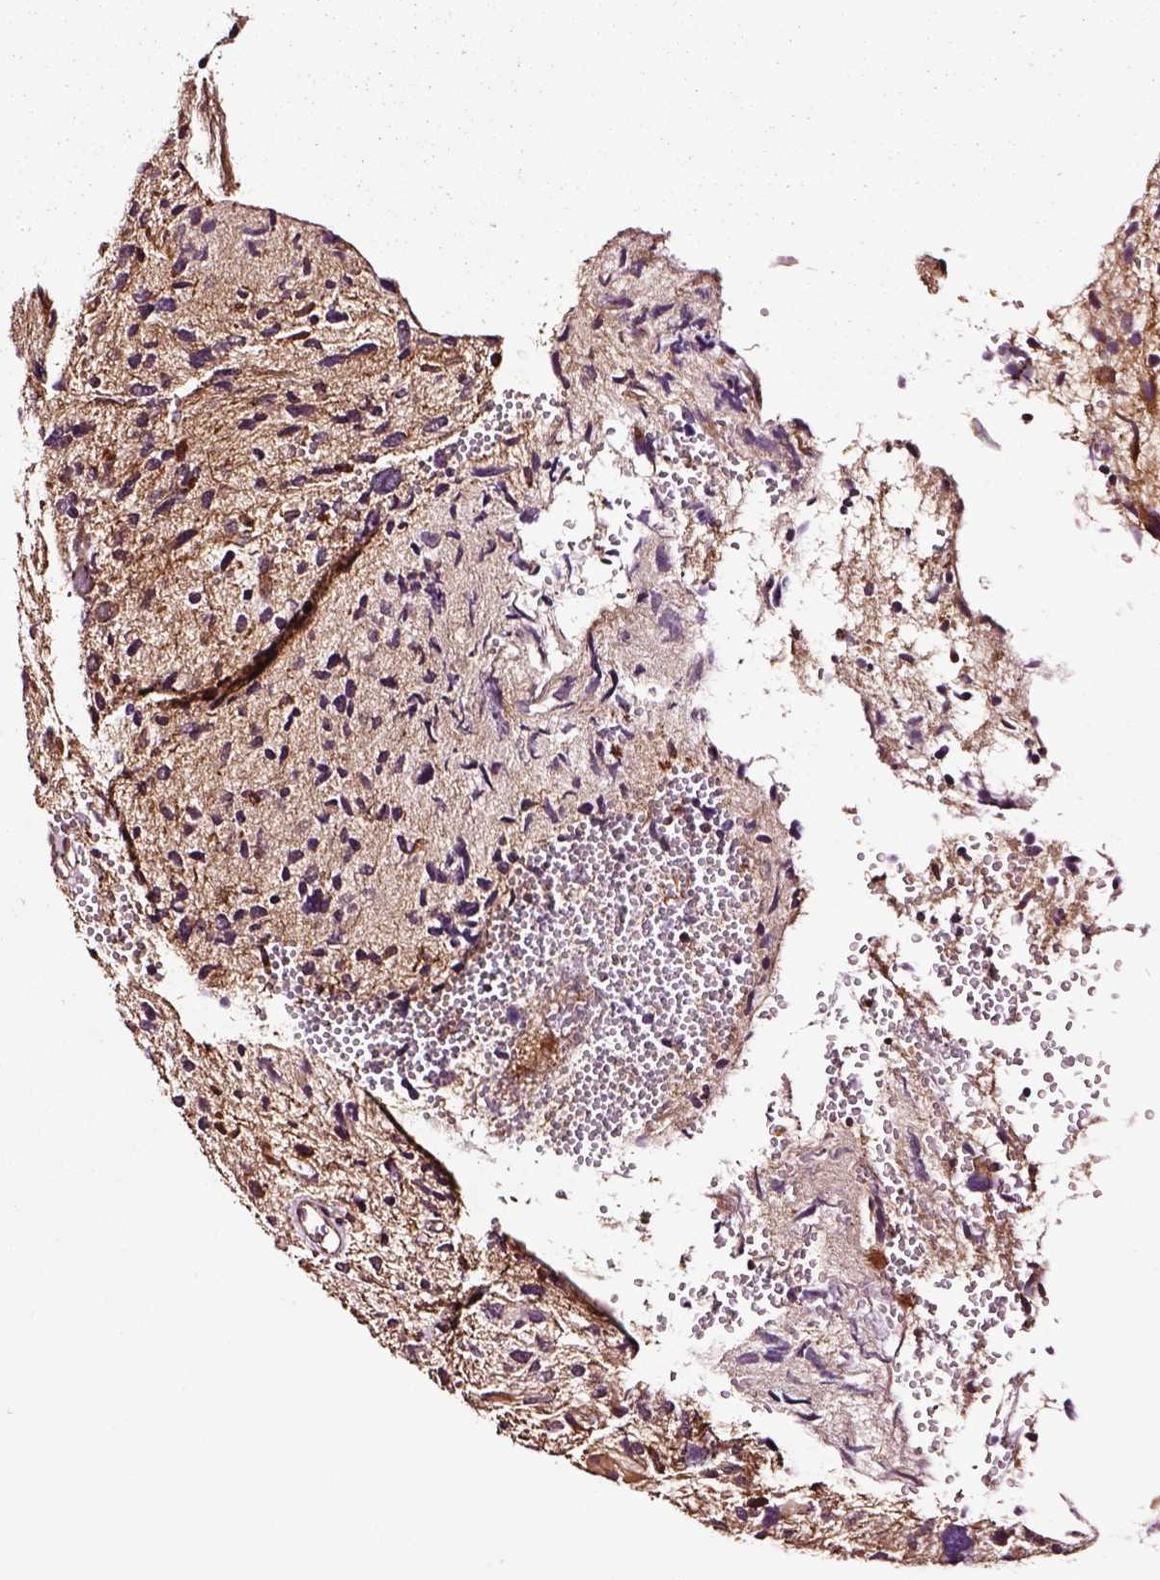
{"staining": {"intensity": "moderate", "quantity": ">75%", "location": "cytoplasmic/membranous"}, "tissue": "glioma", "cell_type": "Tumor cells", "image_type": "cancer", "snomed": [{"axis": "morphology", "description": "Glioma, malignant, High grade"}, {"axis": "topography", "description": "Brain"}], "caption": "DAB immunohistochemical staining of malignant glioma (high-grade) shows moderate cytoplasmic/membranous protein staining in approximately >75% of tumor cells. (DAB (3,3'-diaminobenzidine) IHC with brightfield microscopy, high magnification).", "gene": "RASSF5", "patient": {"sex": "female", "age": 11}}